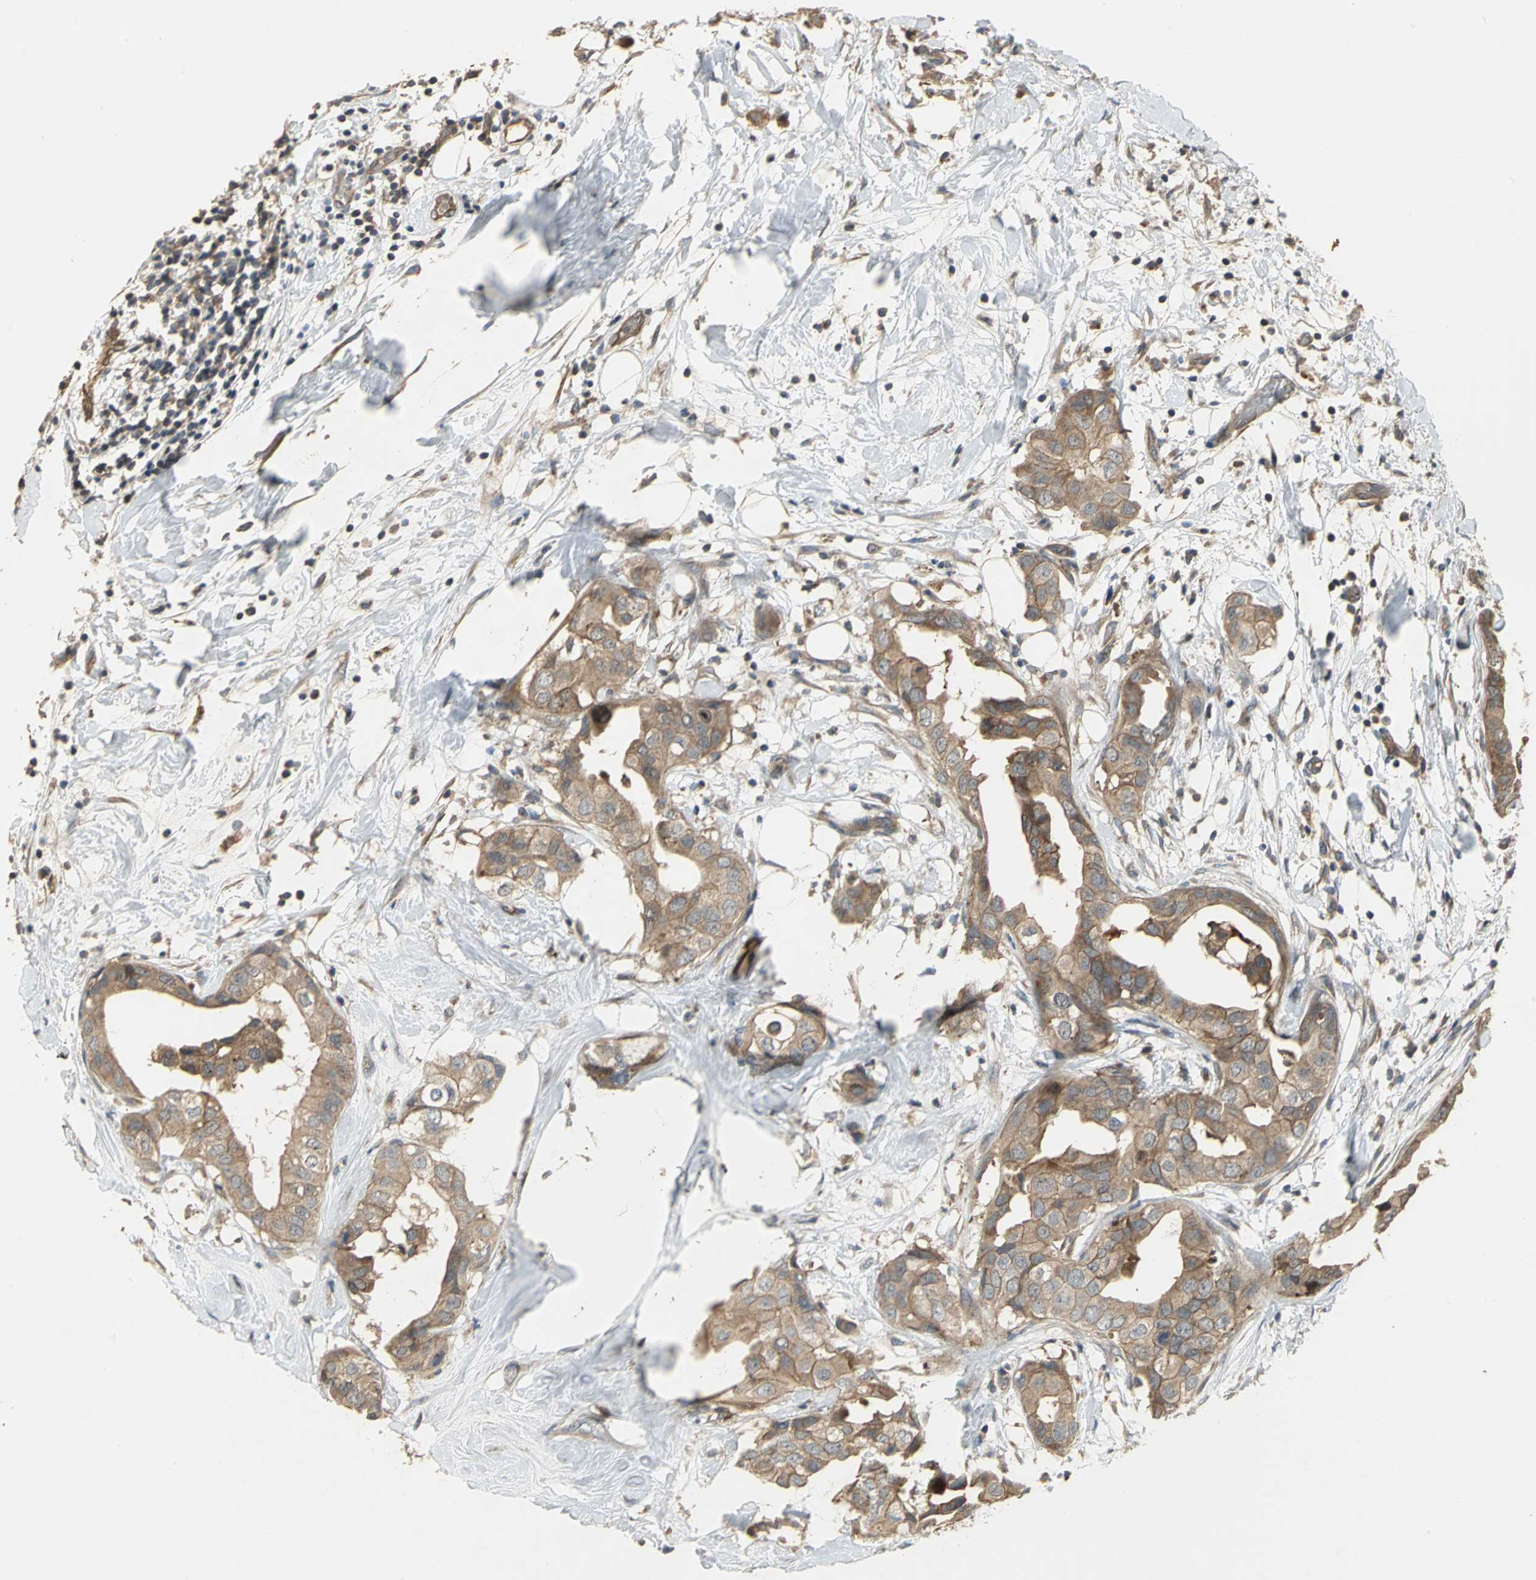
{"staining": {"intensity": "moderate", "quantity": ">75%", "location": "cytoplasmic/membranous"}, "tissue": "breast cancer", "cell_type": "Tumor cells", "image_type": "cancer", "snomed": [{"axis": "morphology", "description": "Duct carcinoma"}, {"axis": "topography", "description": "Breast"}], "caption": "Immunohistochemistry histopathology image of neoplastic tissue: human breast cancer stained using immunohistochemistry (IHC) exhibits medium levels of moderate protein expression localized specifically in the cytoplasmic/membranous of tumor cells, appearing as a cytoplasmic/membranous brown color.", "gene": "MET", "patient": {"sex": "female", "age": 40}}